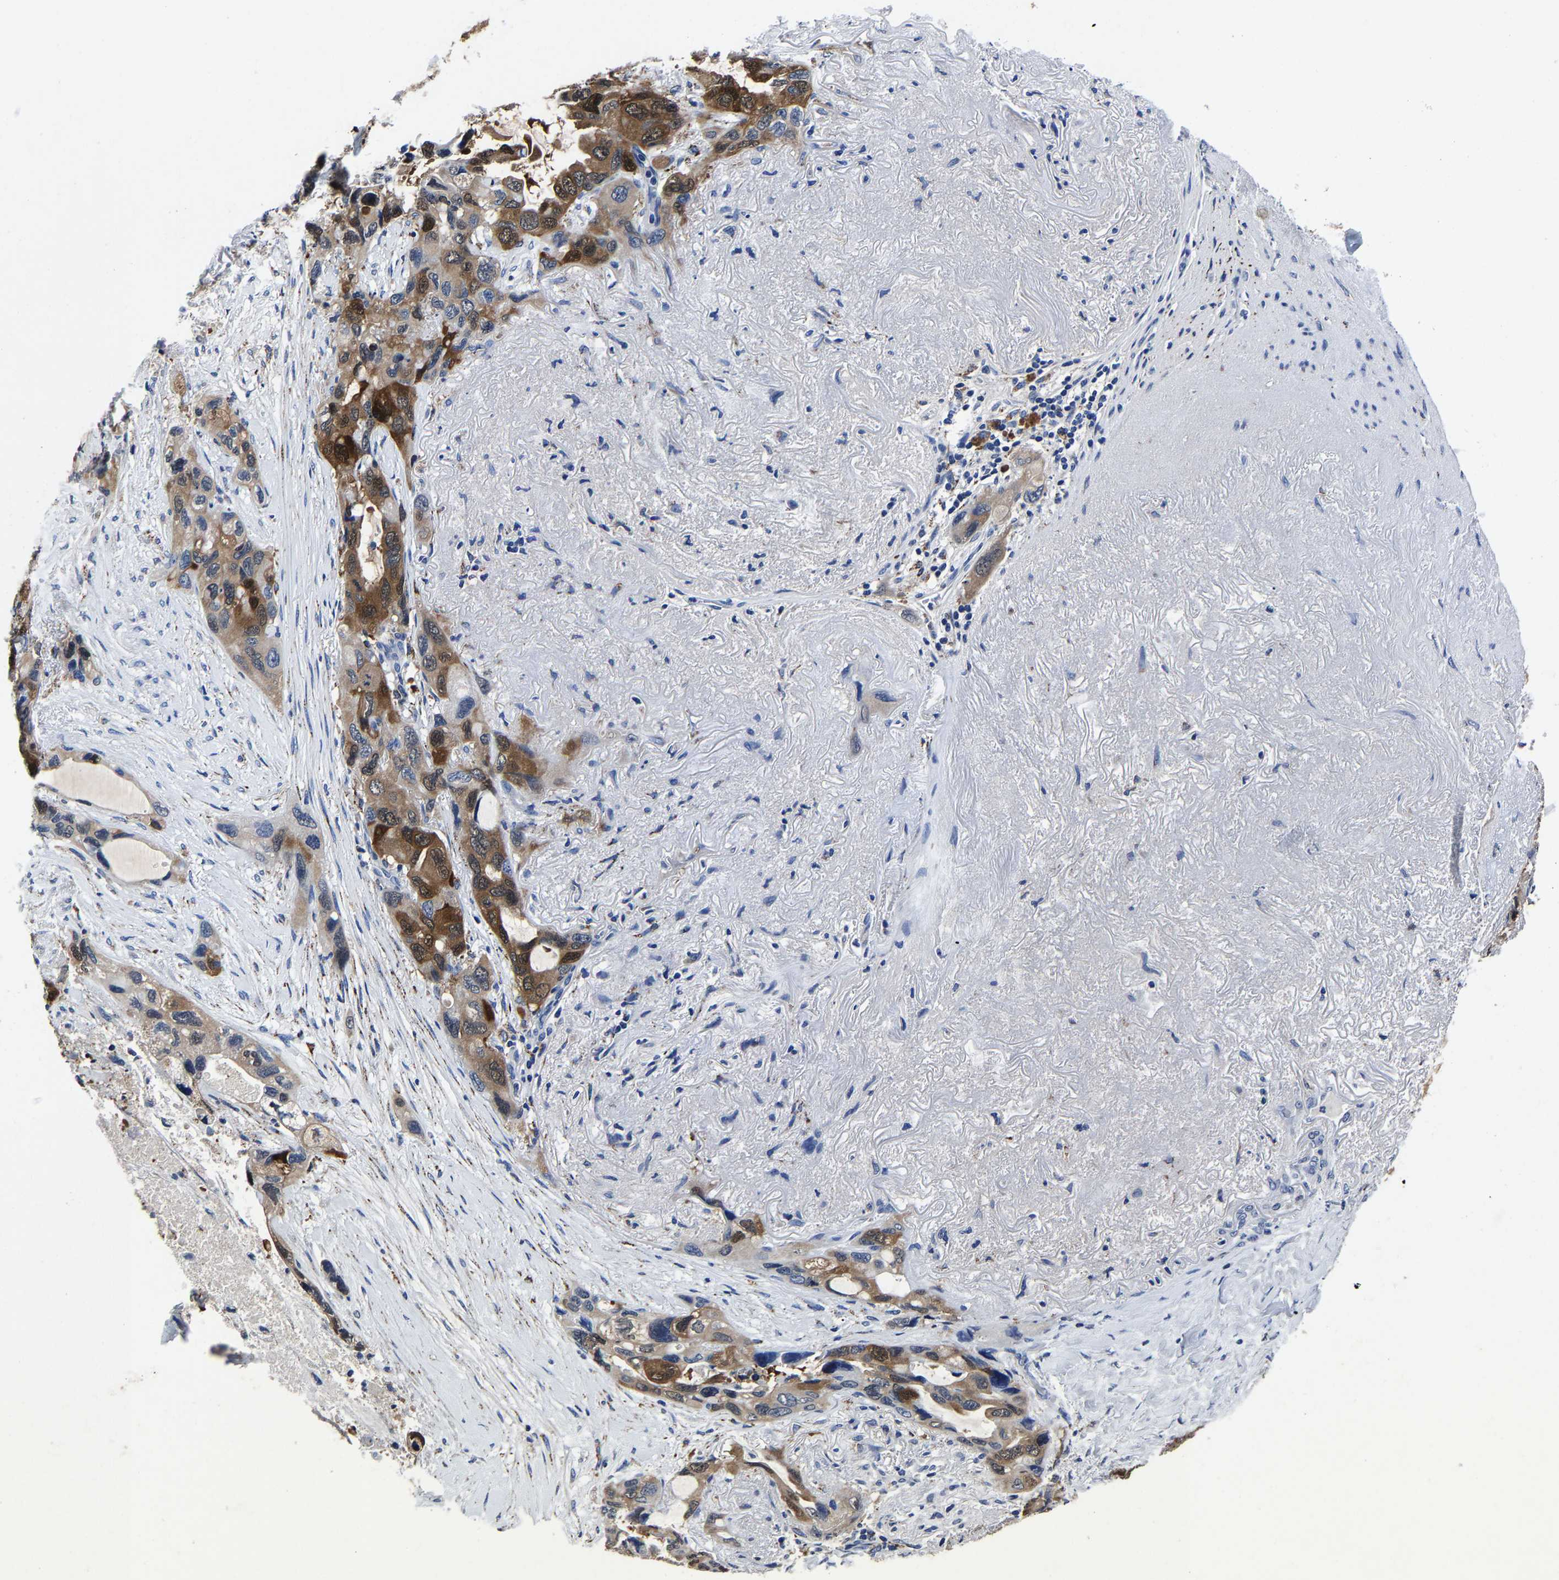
{"staining": {"intensity": "strong", "quantity": "25%-75%", "location": "cytoplasmic/membranous,nuclear"}, "tissue": "lung cancer", "cell_type": "Tumor cells", "image_type": "cancer", "snomed": [{"axis": "morphology", "description": "Squamous cell carcinoma, NOS"}, {"axis": "topography", "description": "Lung"}], "caption": "Immunohistochemistry of lung squamous cell carcinoma reveals high levels of strong cytoplasmic/membranous and nuclear staining in about 25%-75% of tumor cells. (Brightfield microscopy of DAB IHC at high magnification).", "gene": "PSPH", "patient": {"sex": "female", "age": 73}}